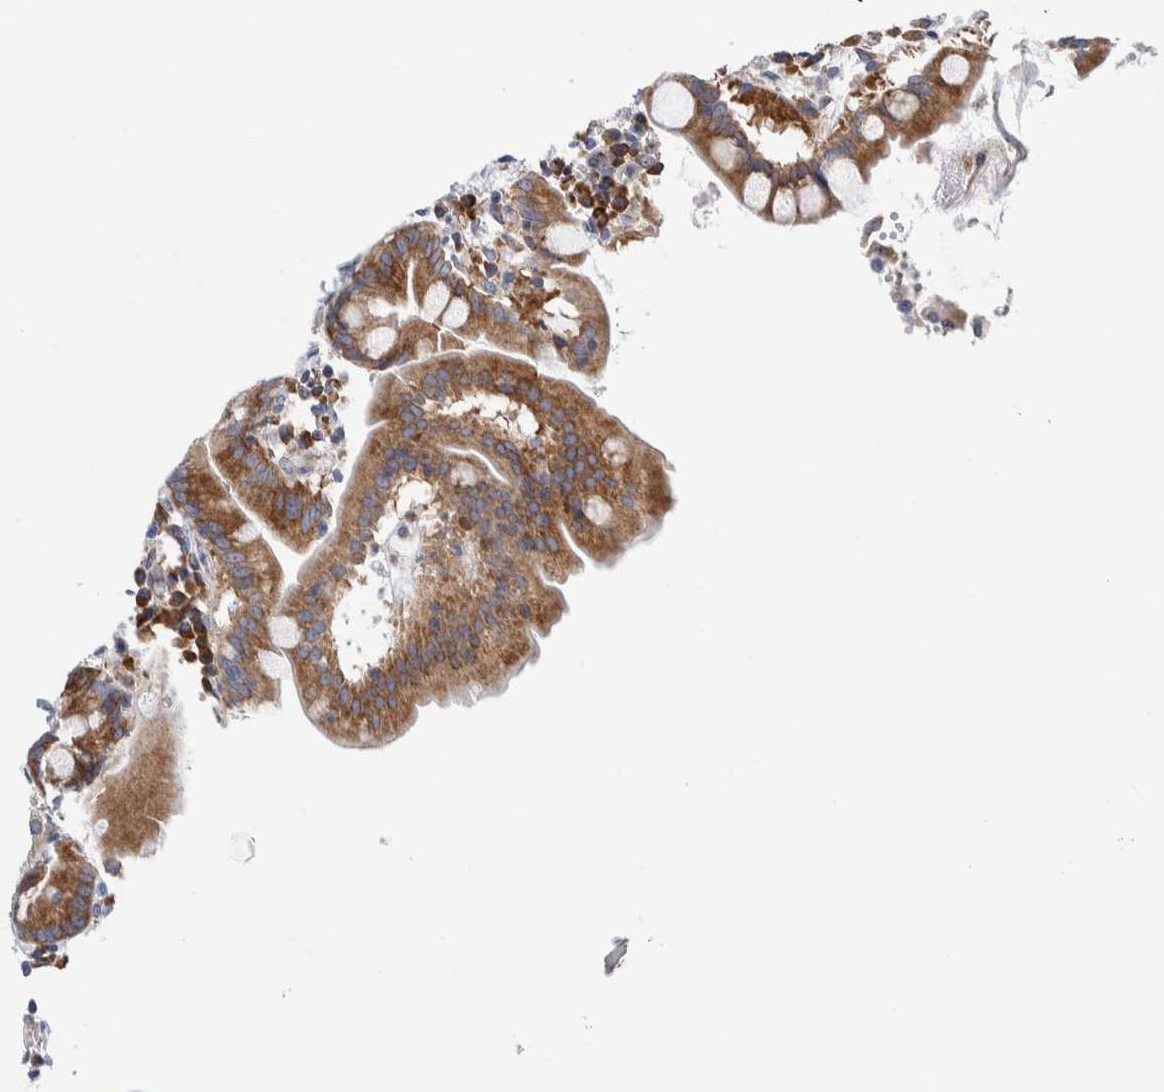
{"staining": {"intensity": "moderate", "quantity": ">75%", "location": "cytoplasmic/membranous"}, "tissue": "duodenum", "cell_type": "Glandular cells", "image_type": "normal", "snomed": [{"axis": "morphology", "description": "Normal tissue, NOS"}, {"axis": "topography", "description": "Duodenum"}], "caption": "Approximately >75% of glandular cells in unremarkable human duodenum reveal moderate cytoplasmic/membranous protein expression as visualized by brown immunohistochemical staining.", "gene": "RACK1", "patient": {"sex": "male", "age": 50}}